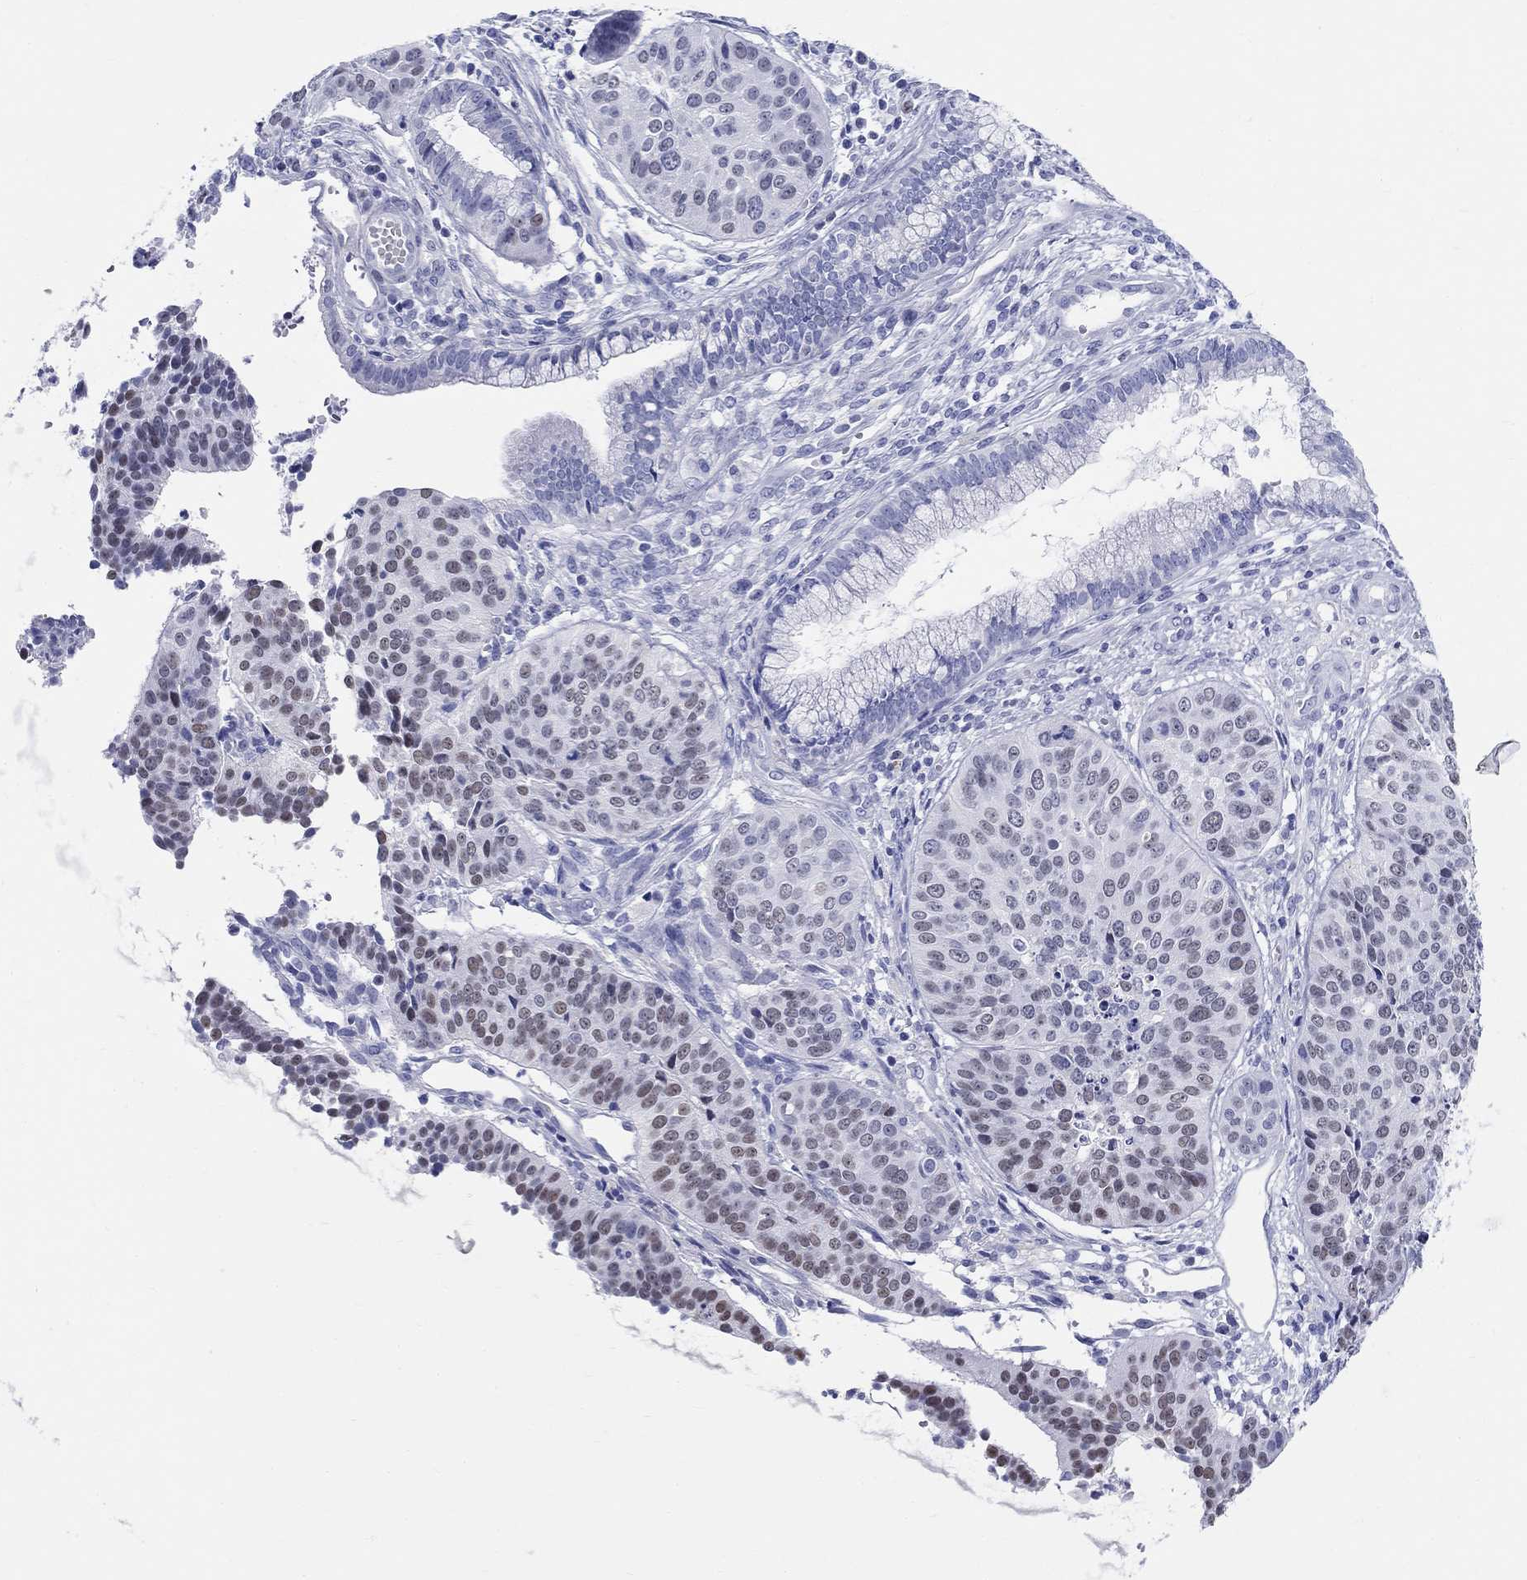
{"staining": {"intensity": "moderate", "quantity": "<25%", "location": "nuclear"}, "tissue": "cervical cancer", "cell_type": "Tumor cells", "image_type": "cancer", "snomed": [{"axis": "morphology", "description": "Normal tissue, NOS"}, {"axis": "morphology", "description": "Squamous cell carcinoma, NOS"}, {"axis": "topography", "description": "Cervix"}], "caption": "Protein expression analysis of human cervical squamous cell carcinoma reveals moderate nuclear expression in approximately <25% of tumor cells. Nuclei are stained in blue.", "gene": "LAMP5", "patient": {"sex": "female", "age": 39}}